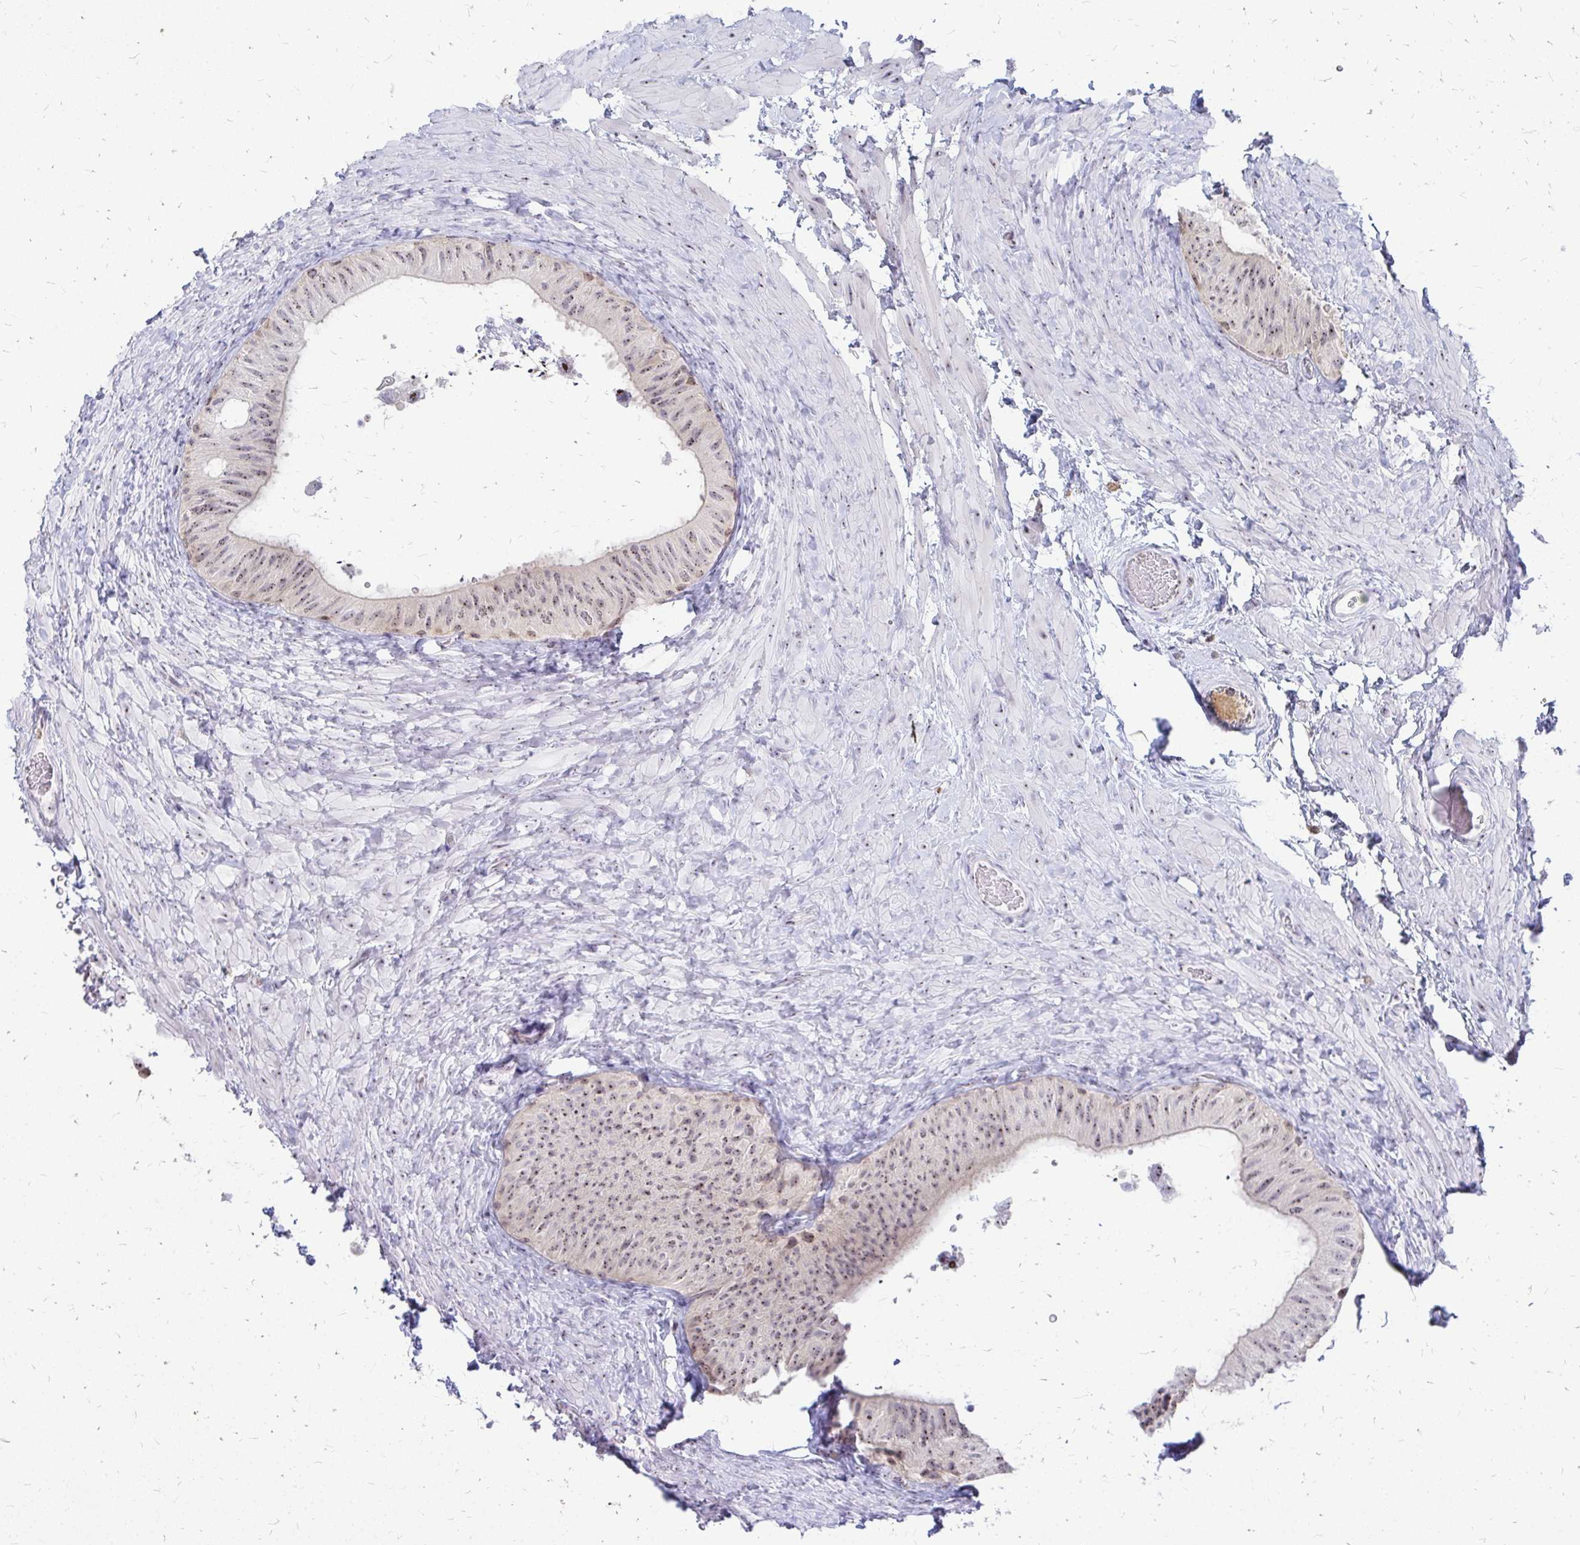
{"staining": {"intensity": "weak", "quantity": "25%-75%", "location": "nuclear"}, "tissue": "epididymis", "cell_type": "Glandular cells", "image_type": "normal", "snomed": [{"axis": "morphology", "description": "Normal tissue, NOS"}, {"axis": "topography", "description": "Epididymis, spermatic cord, NOS"}, {"axis": "topography", "description": "Epididymis"}], "caption": "This image shows normal epididymis stained with immunohistochemistry (IHC) to label a protein in brown. The nuclear of glandular cells show weak positivity for the protein. Nuclei are counter-stained blue.", "gene": "FAM9A", "patient": {"sex": "male", "age": 31}}